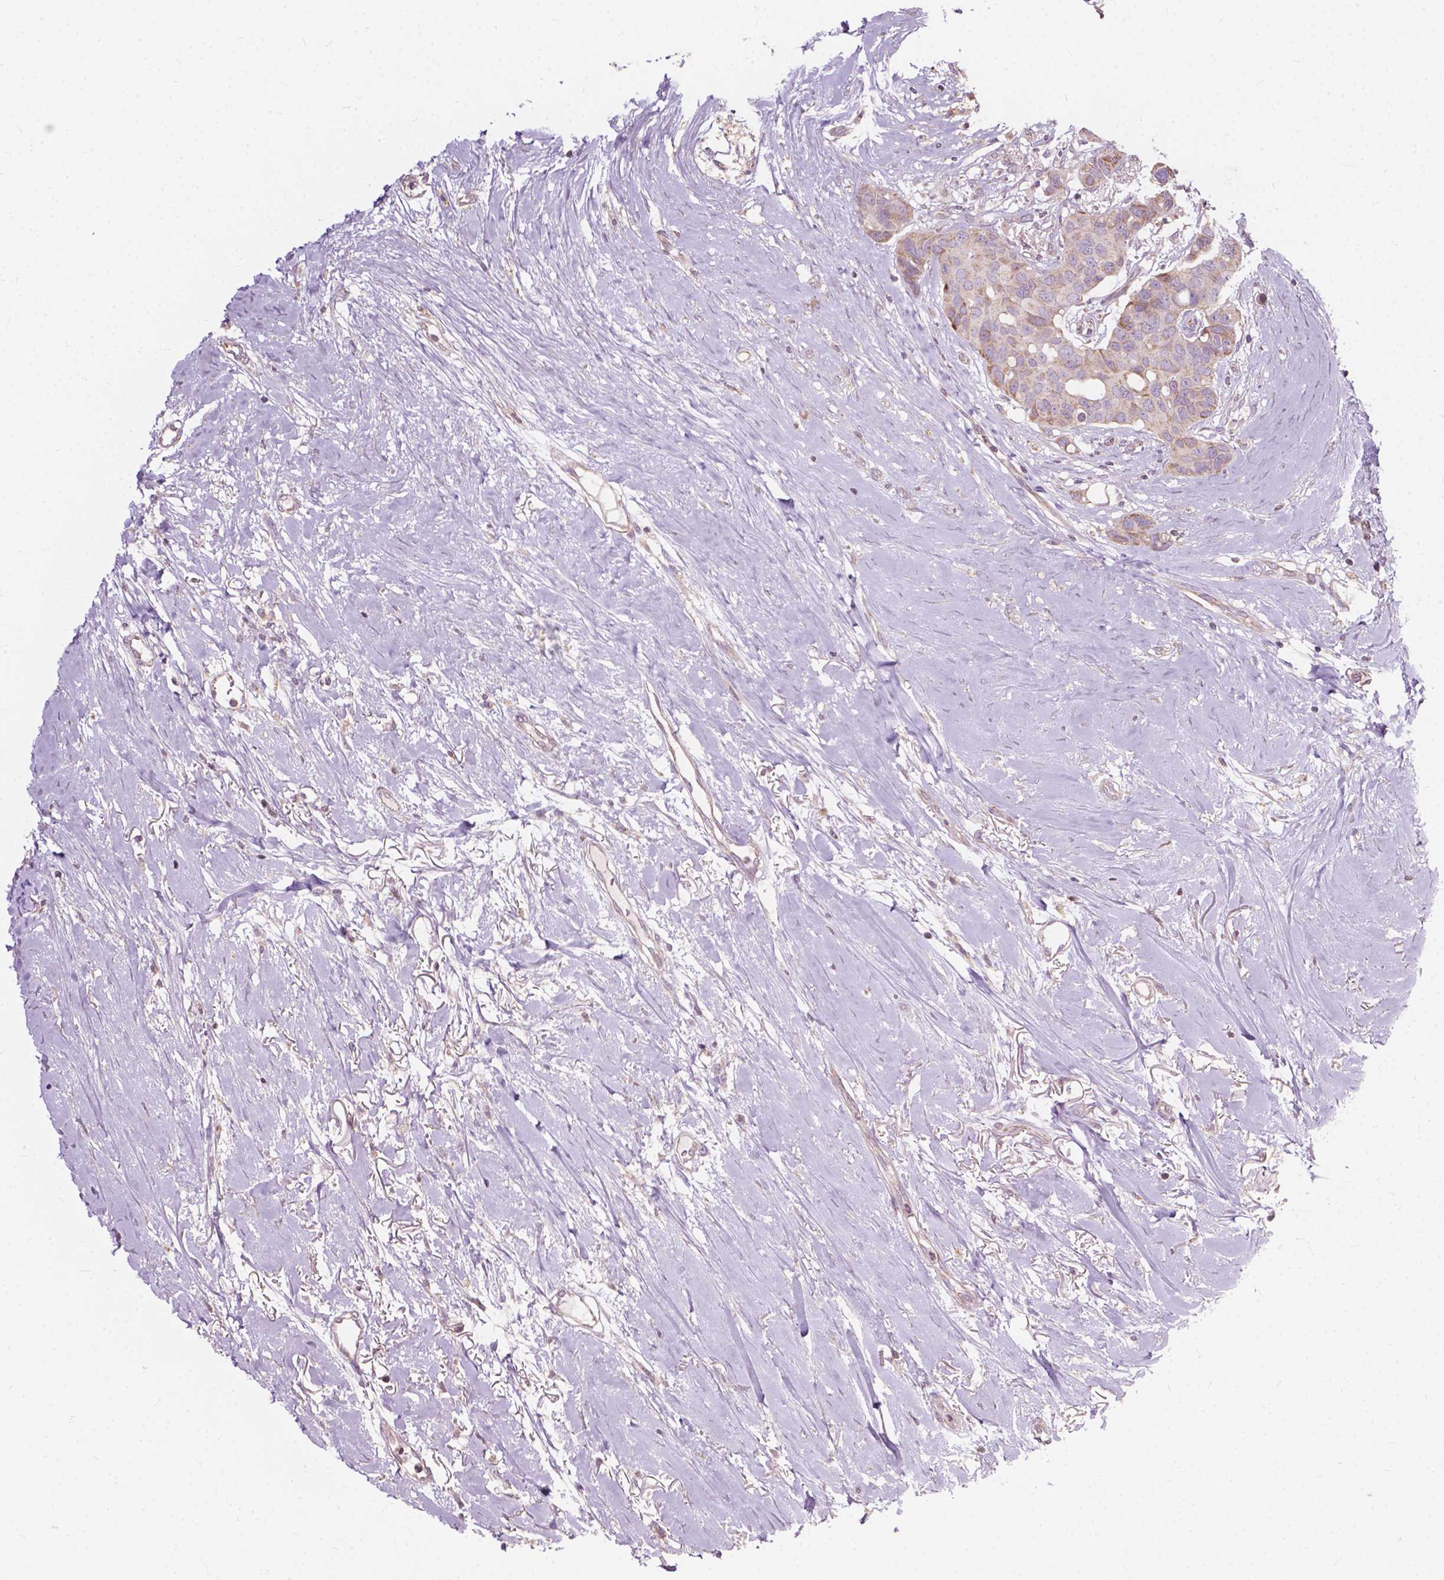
{"staining": {"intensity": "weak", "quantity": ">75%", "location": "cytoplasmic/membranous"}, "tissue": "breast cancer", "cell_type": "Tumor cells", "image_type": "cancer", "snomed": [{"axis": "morphology", "description": "Duct carcinoma"}, {"axis": "topography", "description": "Breast"}], "caption": "An image showing weak cytoplasmic/membranous expression in approximately >75% of tumor cells in invasive ductal carcinoma (breast), as visualized by brown immunohistochemical staining.", "gene": "NDUFA10", "patient": {"sex": "female", "age": 54}}